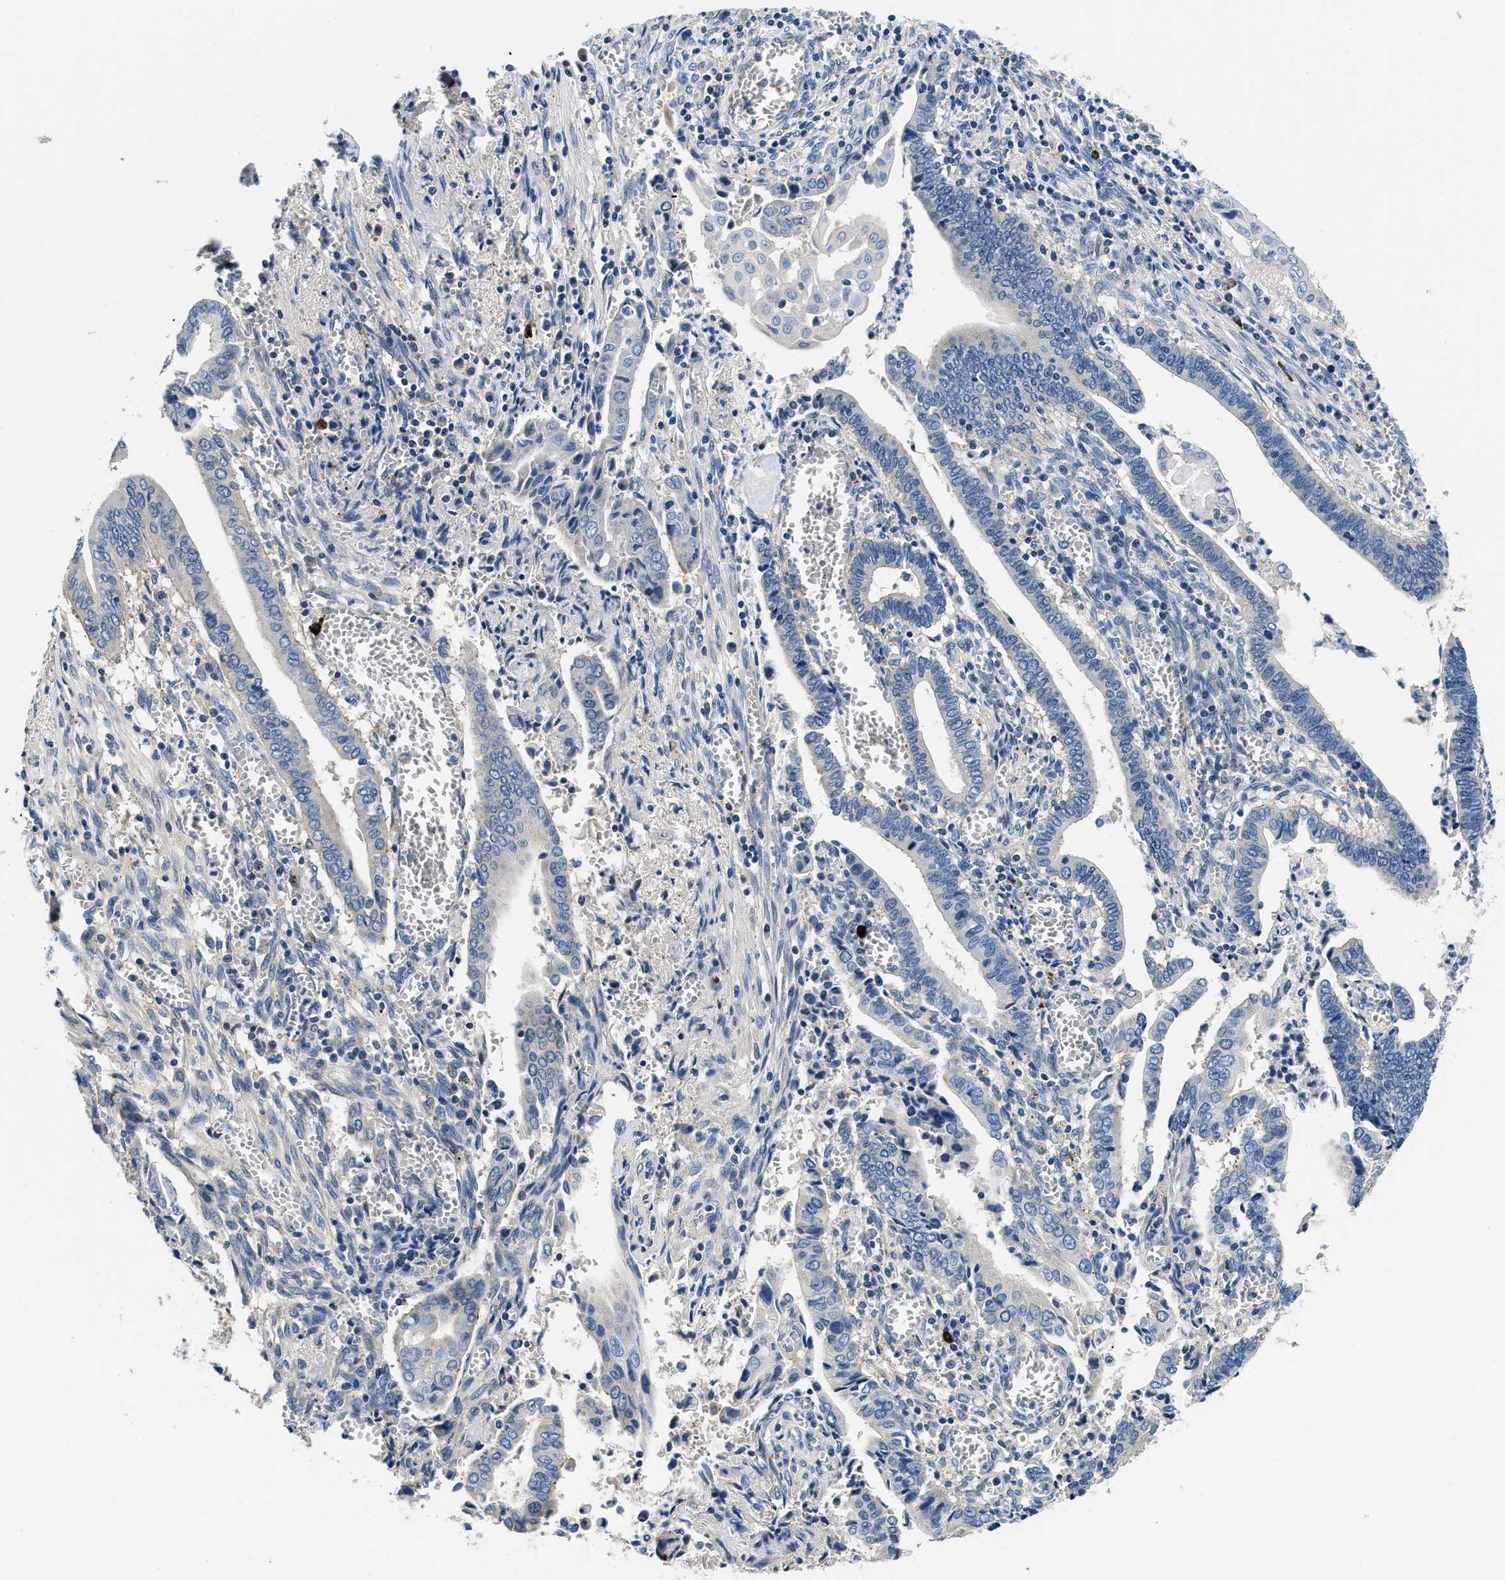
{"staining": {"intensity": "negative", "quantity": "none", "location": "none"}, "tissue": "cervical cancer", "cell_type": "Tumor cells", "image_type": "cancer", "snomed": [{"axis": "morphology", "description": "Adenocarcinoma, NOS"}, {"axis": "topography", "description": "Cervix"}], "caption": "IHC histopathology image of neoplastic tissue: cervical cancer (adenocarcinoma) stained with DAB demonstrates no significant protein expression in tumor cells.", "gene": "ZFAND3", "patient": {"sex": "female", "age": 44}}